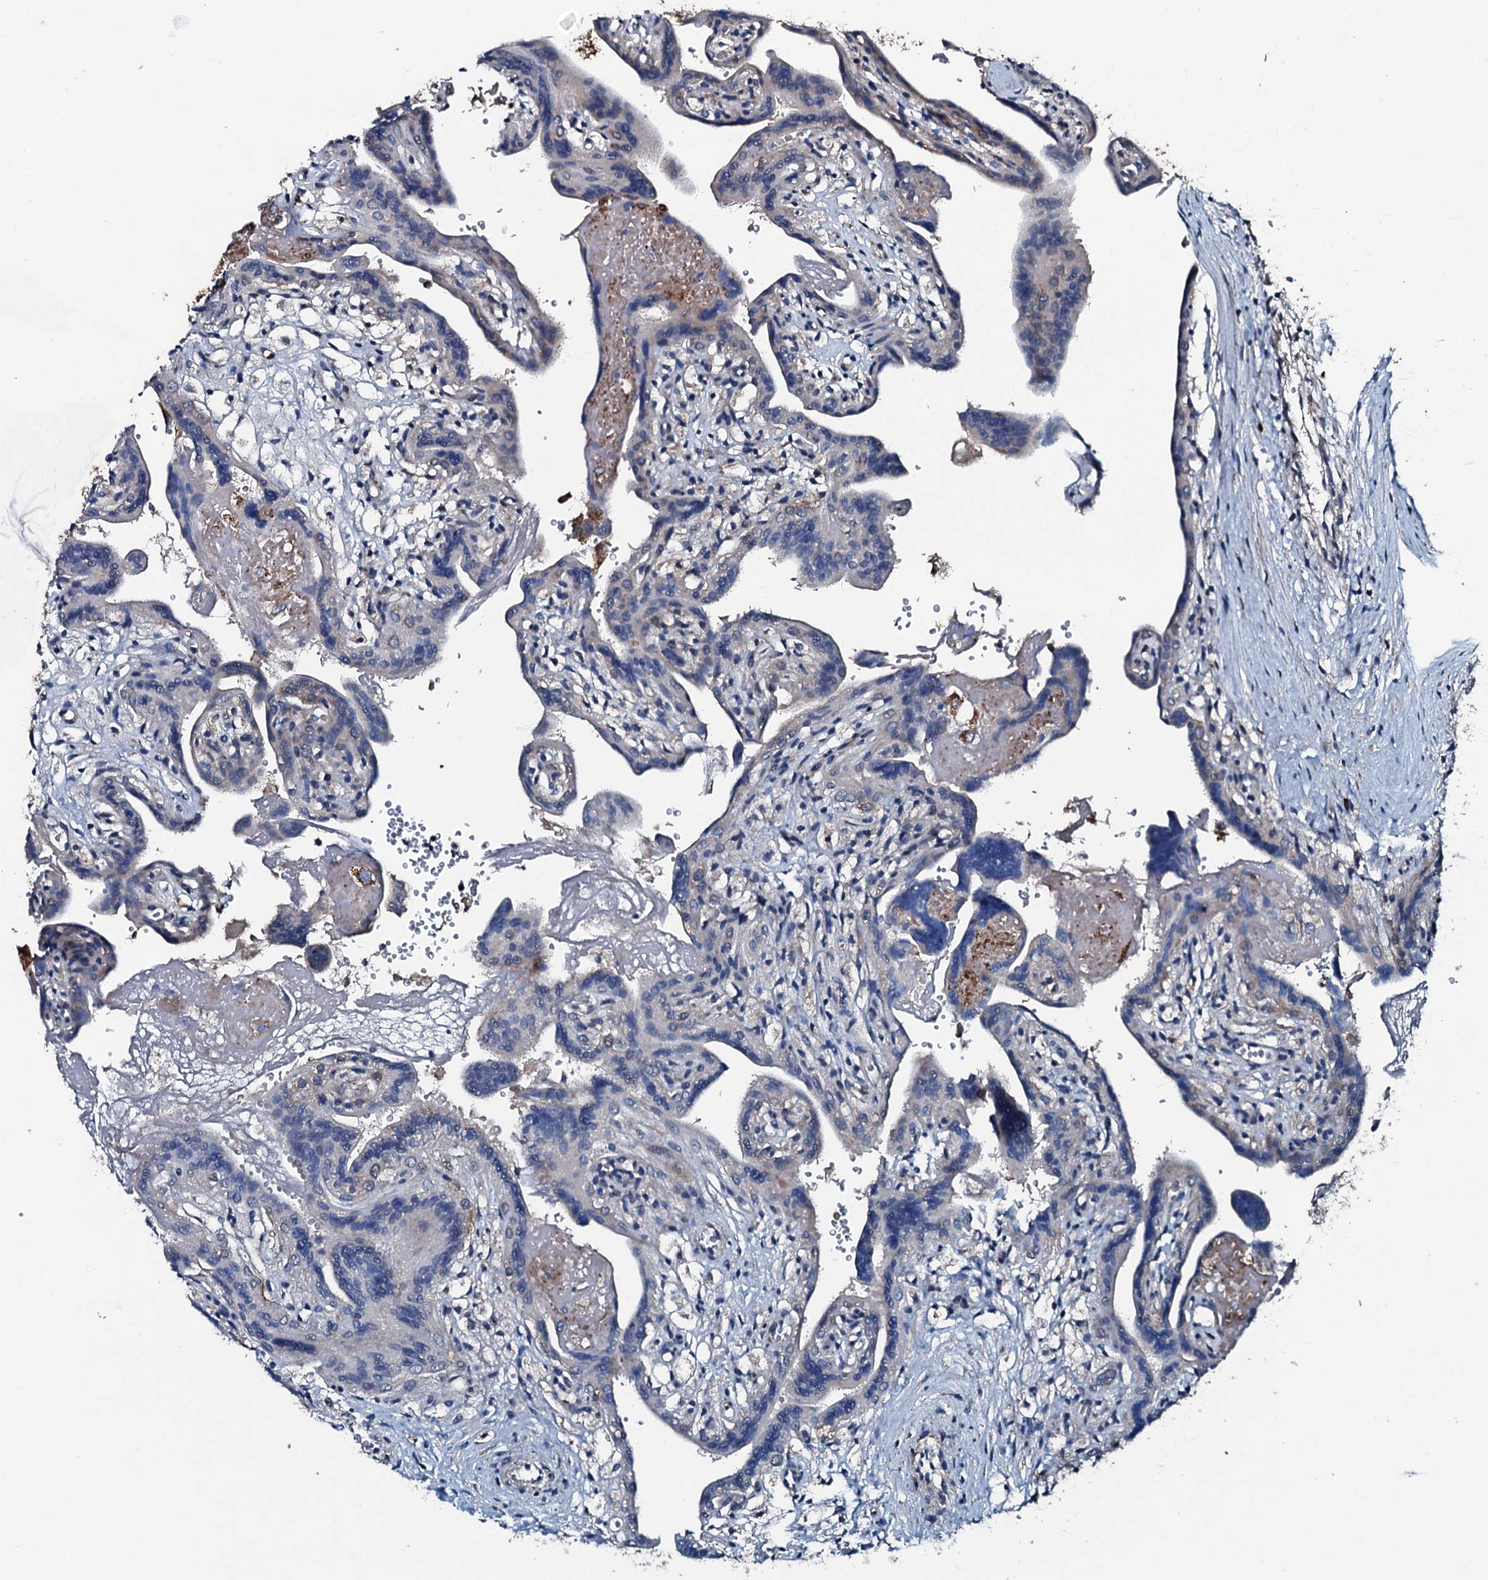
{"staining": {"intensity": "moderate", "quantity": "<25%", "location": "cytoplasmic/membranous"}, "tissue": "placenta", "cell_type": "Trophoblastic cells", "image_type": "normal", "snomed": [{"axis": "morphology", "description": "Normal tissue, NOS"}, {"axis": "topography", "description": "Placenta"}], "caption": "IHC of unremarkable human placenta demonstrates low levels of moderate cytoplasmic/membranous staining in approximately <25% of trophoblastic cells.", "gene": "AARS1", "patient": {"sex": "female", "age": 37}}